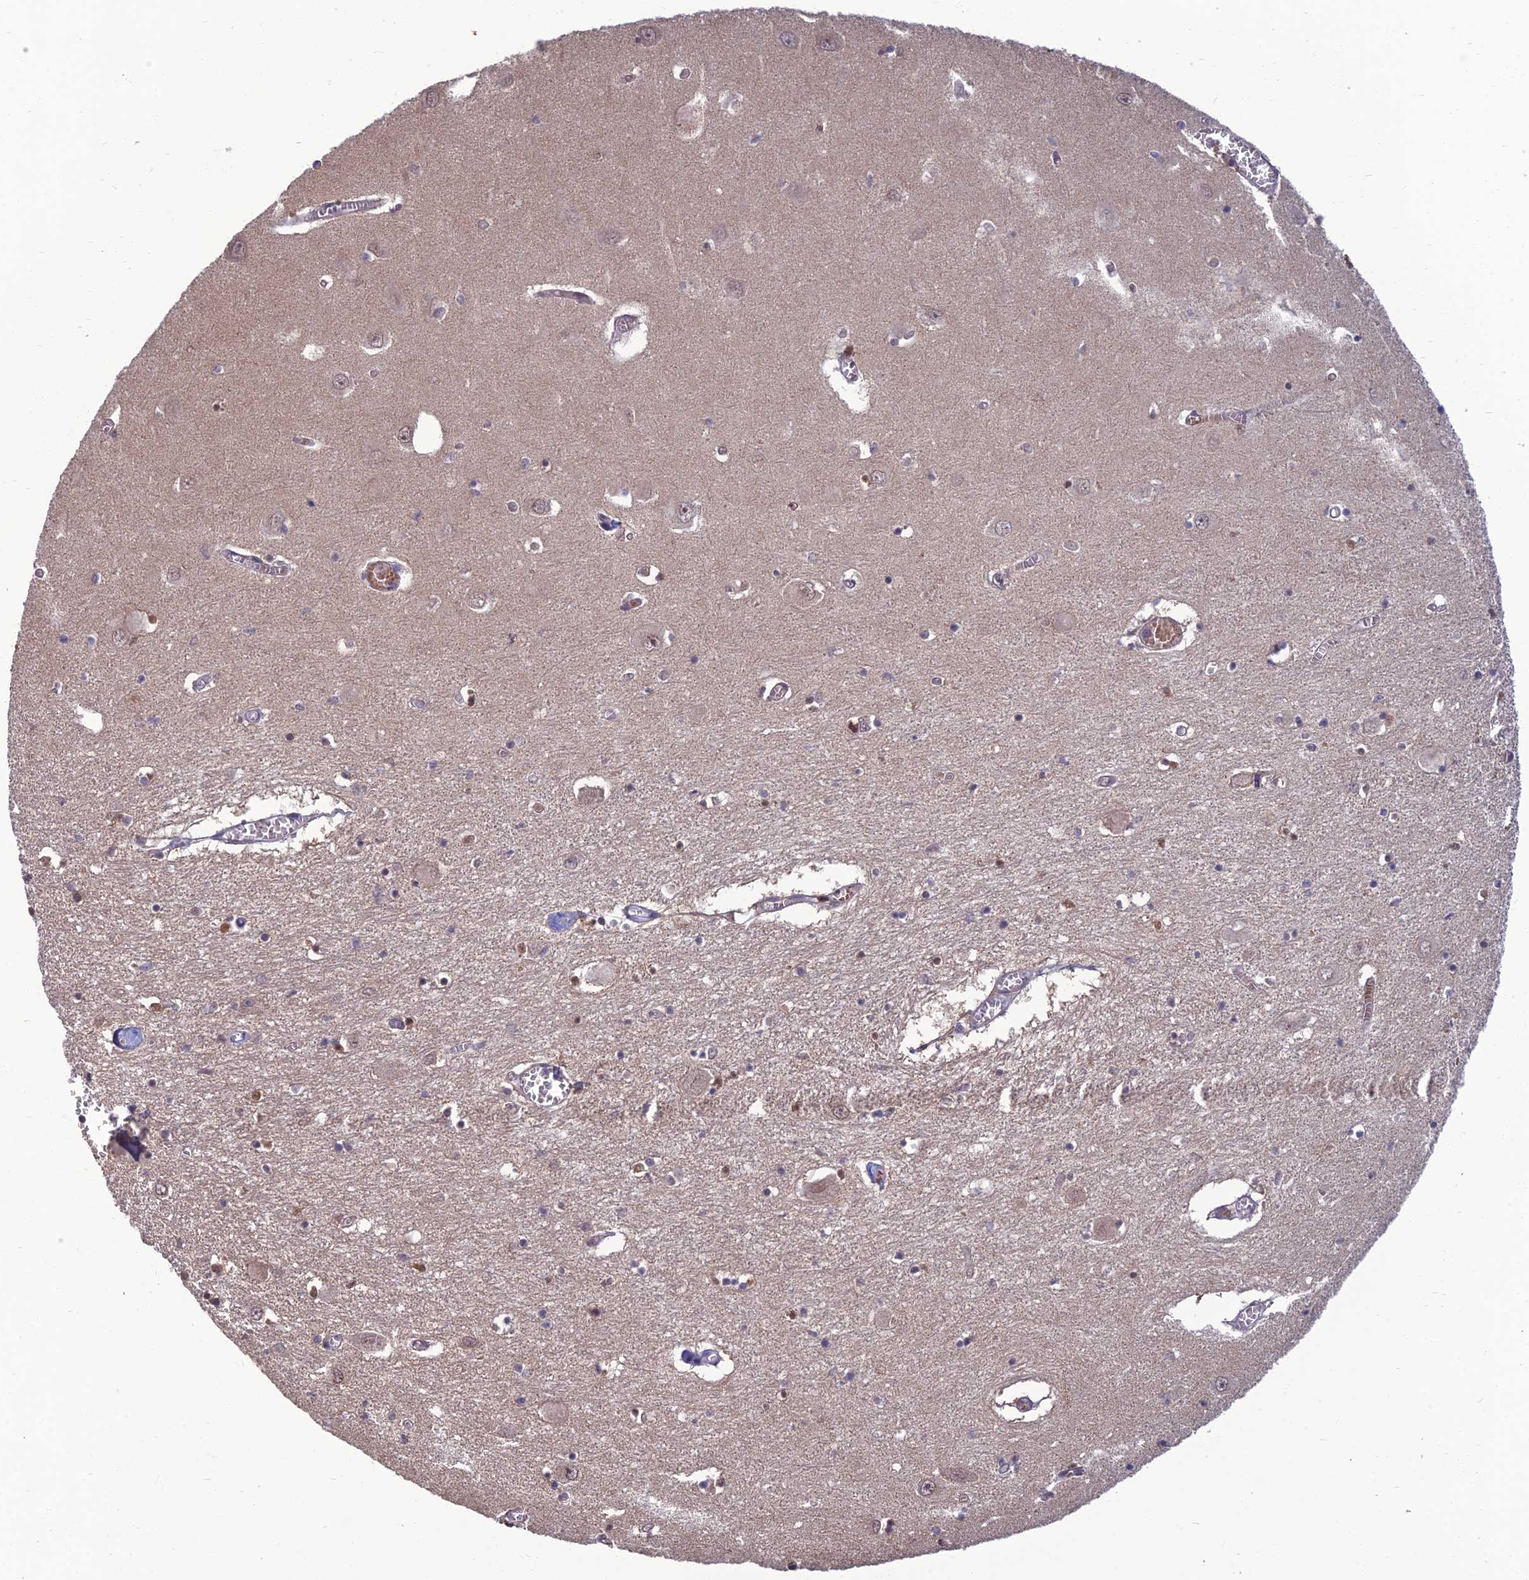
{"staining": {"intensity": "moderate", "quantity": "<25%", "location": "nuclear"}, "tissue": "hippocampus", "cell_type": "Glial cells", "image_type": "normal", "snomed": [{"axis": "morphology", "description": "Normal tissue, NOS"}, {"axis": "topography", "description": "Hippocampus"}], "caption": "Moderate nuclear protein expression is appreciated in approximately <25% of glial cells in hippocampus. (DAB (3,3'-diaminobenzidine) IHC, brown staining for protein, blue staining for nuclei).", "gene": "NR4A3", "patient": {"sex": "male", "age": 70}}